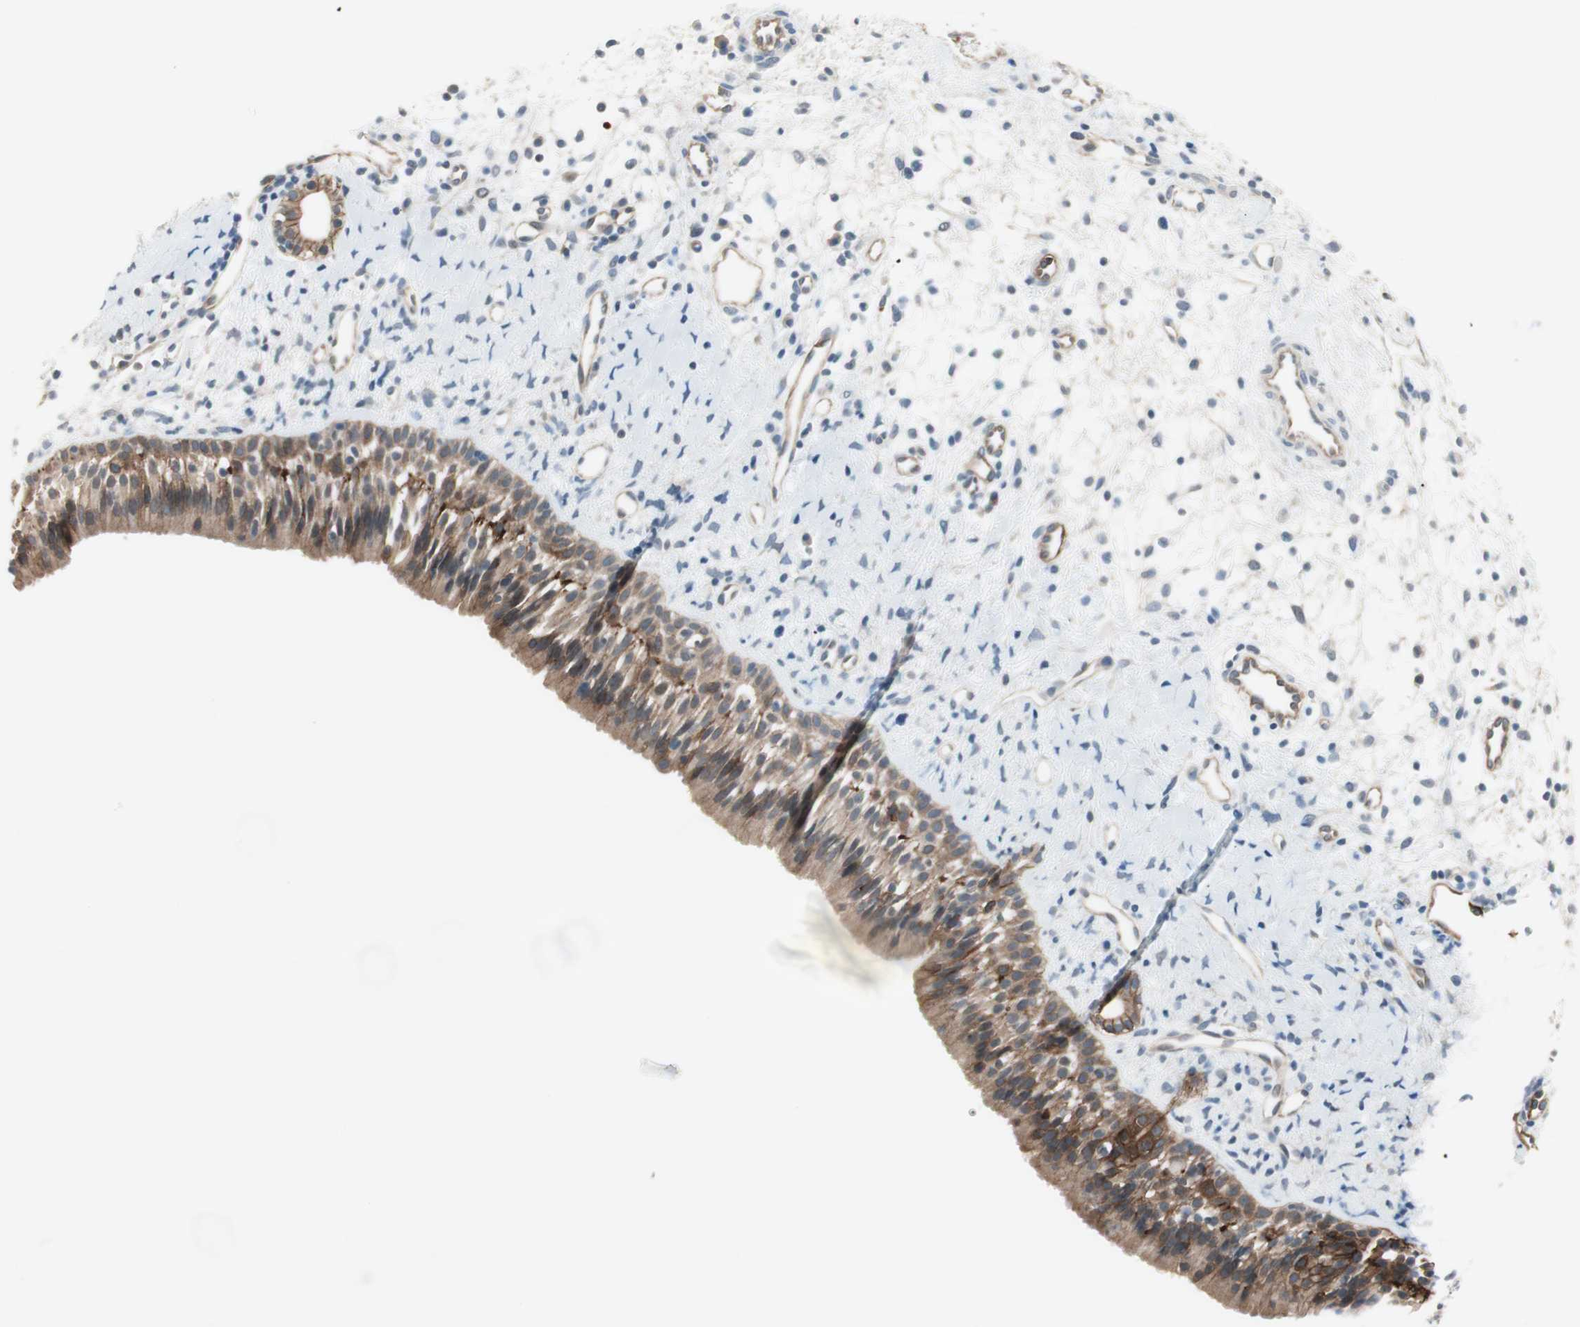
{"staining": {"intensity": "weak", "quantity": ">75%", "location": "cytoplasmic/membranous"}, "tissue": "nasopharynx", "cell_type": "Respiratory epithelial cells", "image_type": "normal", "snomed": [{"axis": "morphology", "description": "Normal tissue, NOS"}, {"axis": "topography", "description": "Nasopharynx"}], "caption": "Respiratory epithelial cells display low levels of weak cytoplasmic/membranous expression in approximately >75% of cells in benign human nasopharynx.", "gene": "ITGB4", "patient": {"sex": "male", "age": 22}}